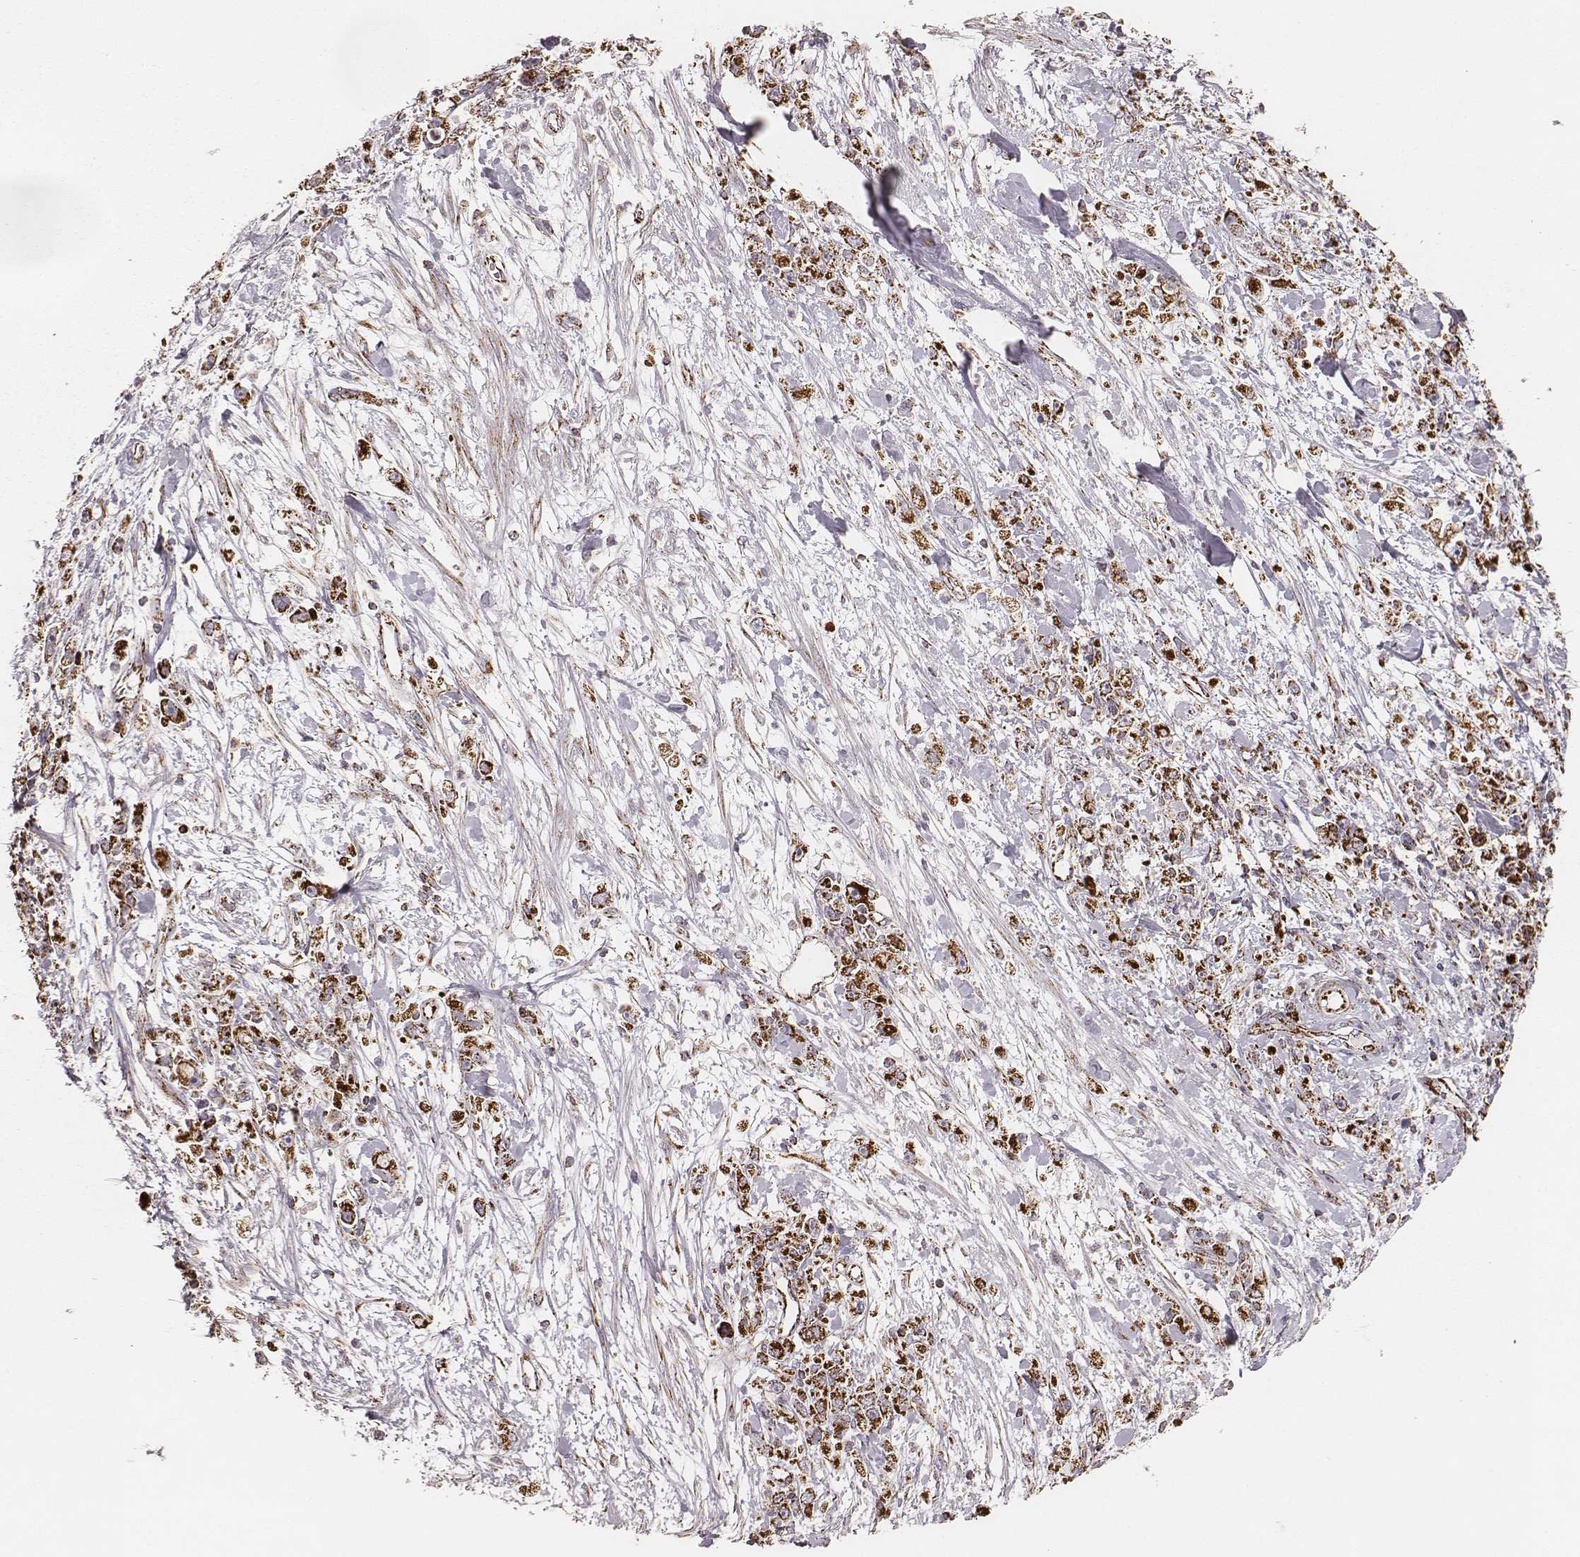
{"staining": {"intensity": "strong", "quantity": ">75%", "location": "cytoplasmic/membranous"}, "tissue": "stomach cancer", "cell_type": "Tumor cells", "image_type": "cancer", "snomed": [{"axis": "morphology", "description": "Adenocarcinoma, NOS"}, {"axis": "topography", "description": "Stomach"}], "caption": "High-magnification brightfield microscopy of stomach cancer (adenocarcinoma) stained with DAB (3,3'-diaminobenzidine) (brown) and counterstained with hematoxylin (blue). tumor cells exhibit strong cytoplasmic/membranous staining is appreciated in approximately>75% of cells.", "gene": "TUFM", "patient": {"sex": "female", "age": 59}}